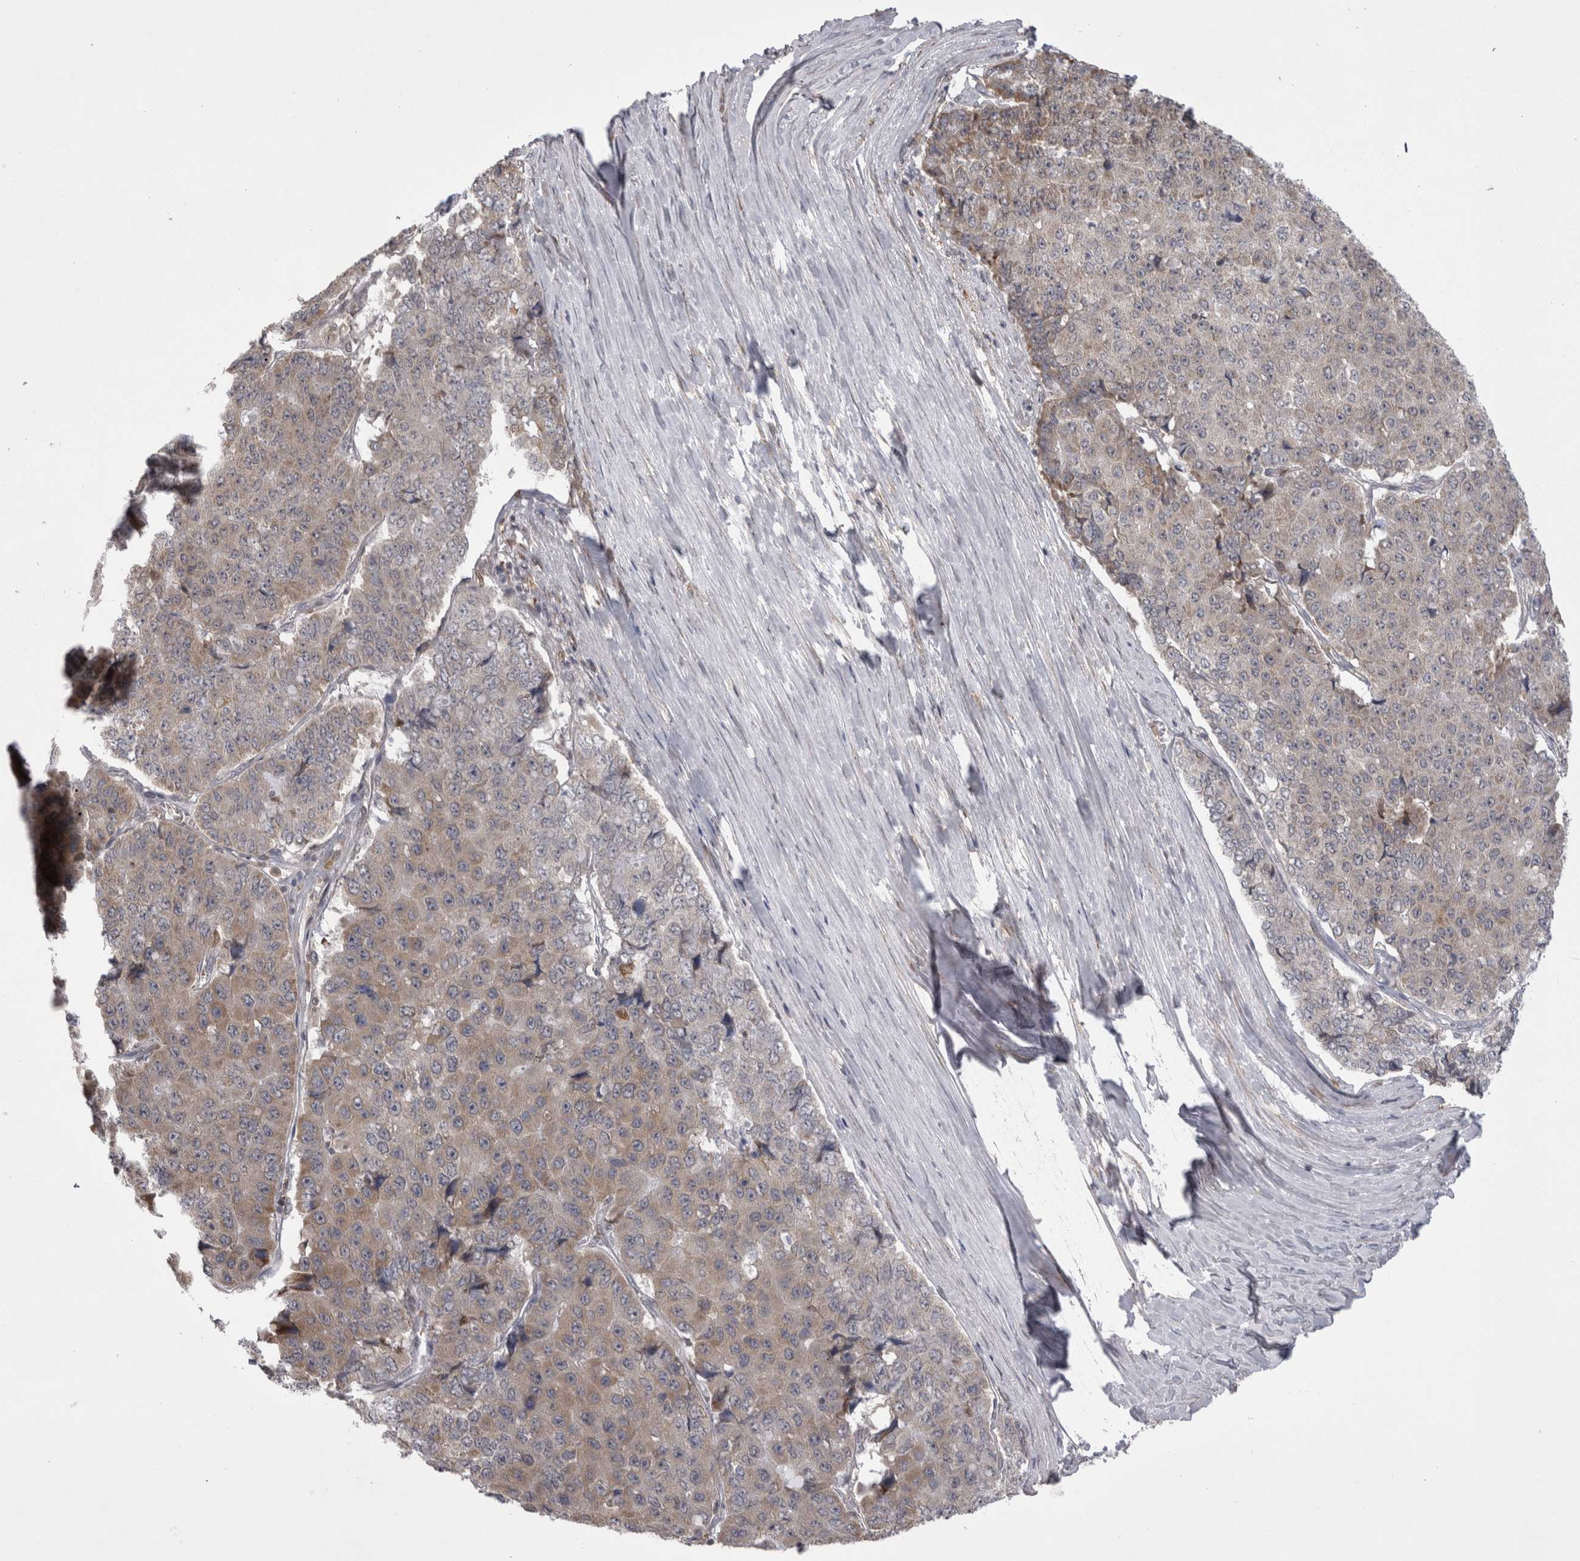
{"staining": {"intensity": "weak", "quantity": ">75%", "location": "cytoplasmic/membranous"}, "tissue": "pancreatic cancer", "cell_type": "Tumor cells", "image_type": "cancer", "snomed": [{"axis": "morphology", "description": "Adenocarcinoma, NOS"}, {"axis": "topography", "description": "Pancreas"}], "caption": "Protein staining of adenocarcinoma (pancreatic) tissue reveals weak cytoplasmic/membranous positivity in approximately >75% of tumor cells.", "gene": "CHIC2", "patient": {"sex": "male", "age": 50}}